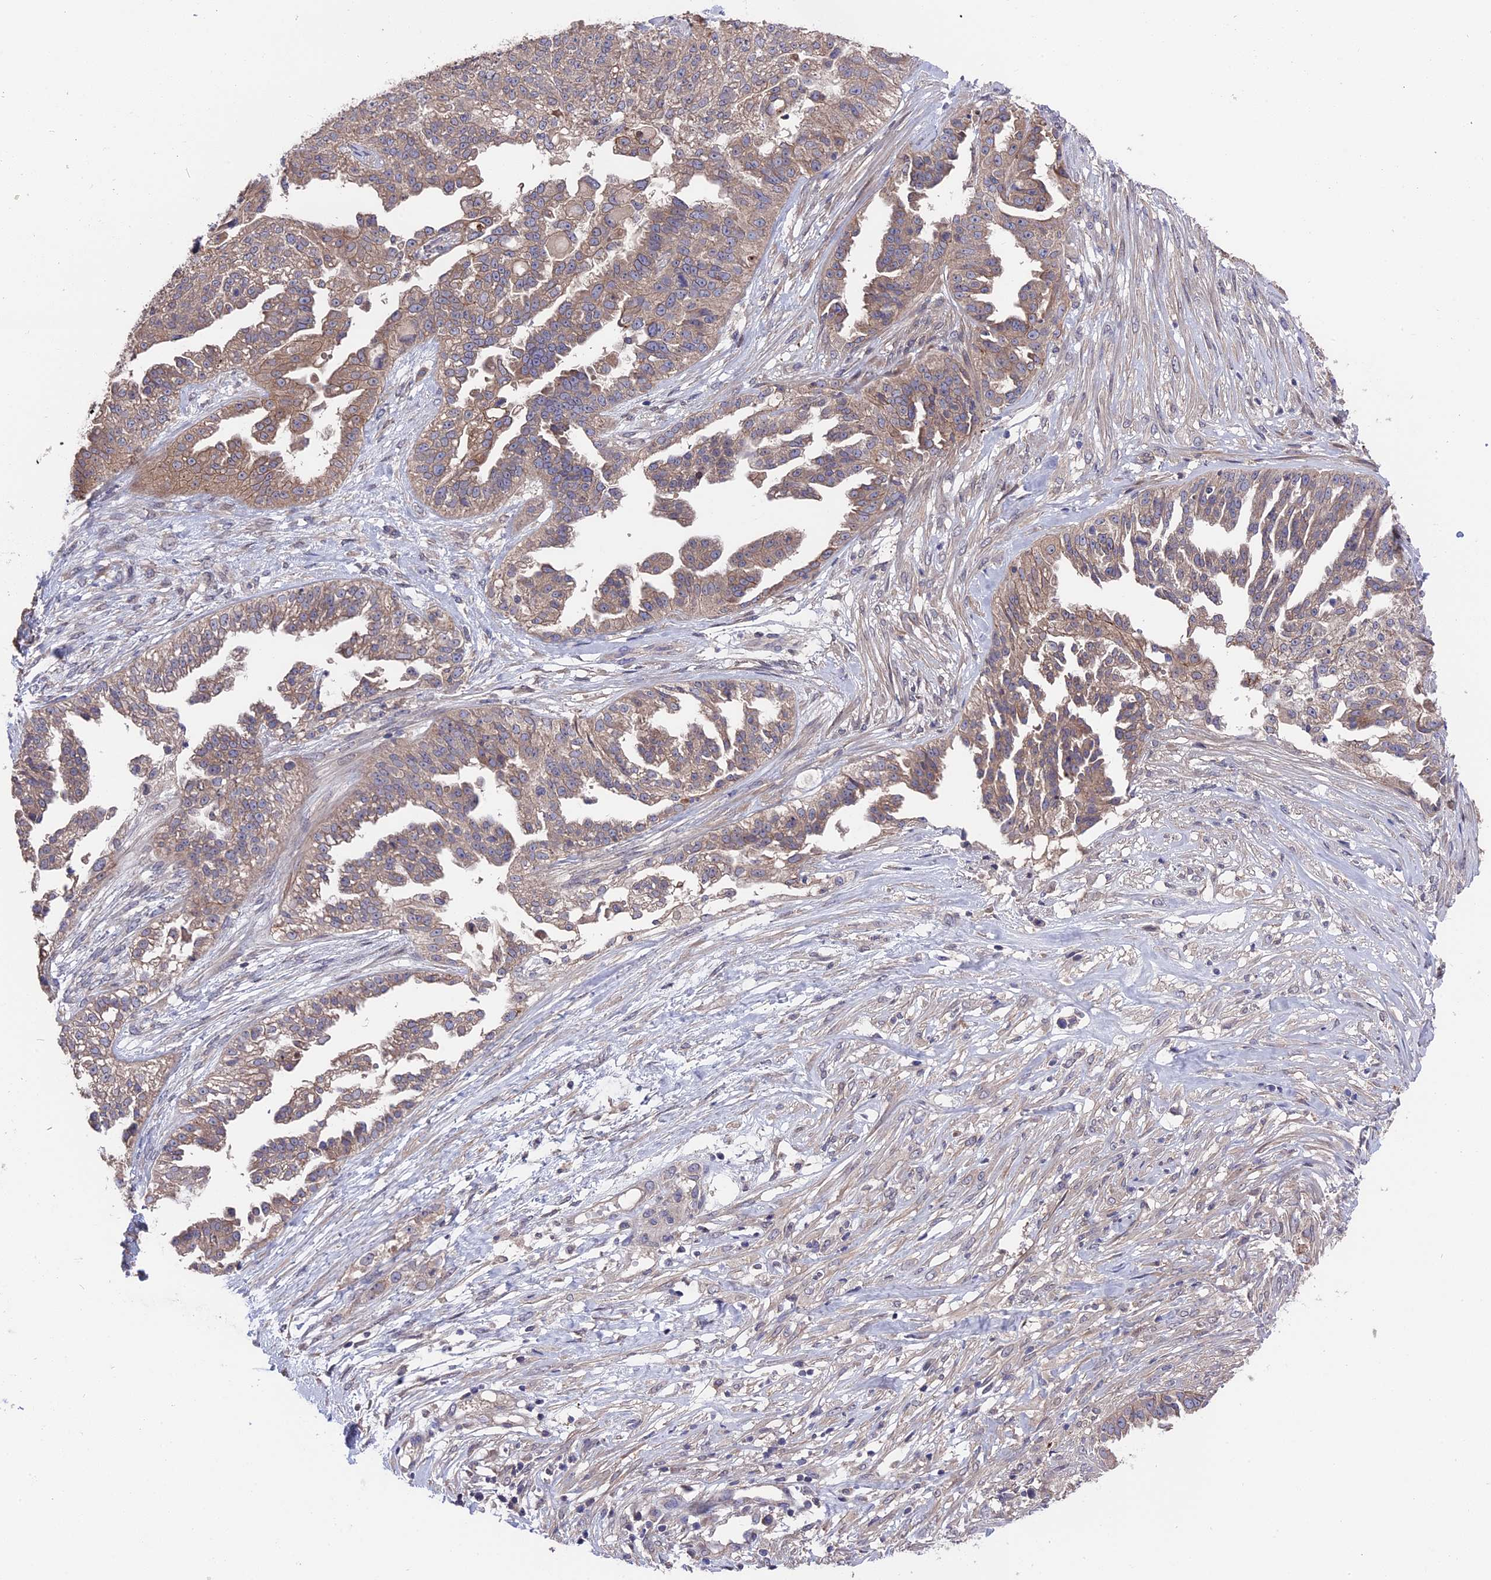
{"staining": {"intensity": "weak", "quantity": "25%-75%", "location": "cytoplasmic/membranous"}, "tissue": "ovarian cancer", "cell_type": "Tumor cells", "image_type": "cancer", "snomed": [{"axis": "morphology", "description": "Cystadenocarcinoma, serous, NOS"}, {"axis": "topography", "description": "Ovary"}], "caption": "Weak cytoplasmic/membranous expression for a protein is present in approximately 25%-75% of tumor cells of serous cystadenocarcinoma (ovarian) using immunohistochemistry (IHC).", "gene": "ZCCHC2", "patient": {"sex": "female", "age": 58}}